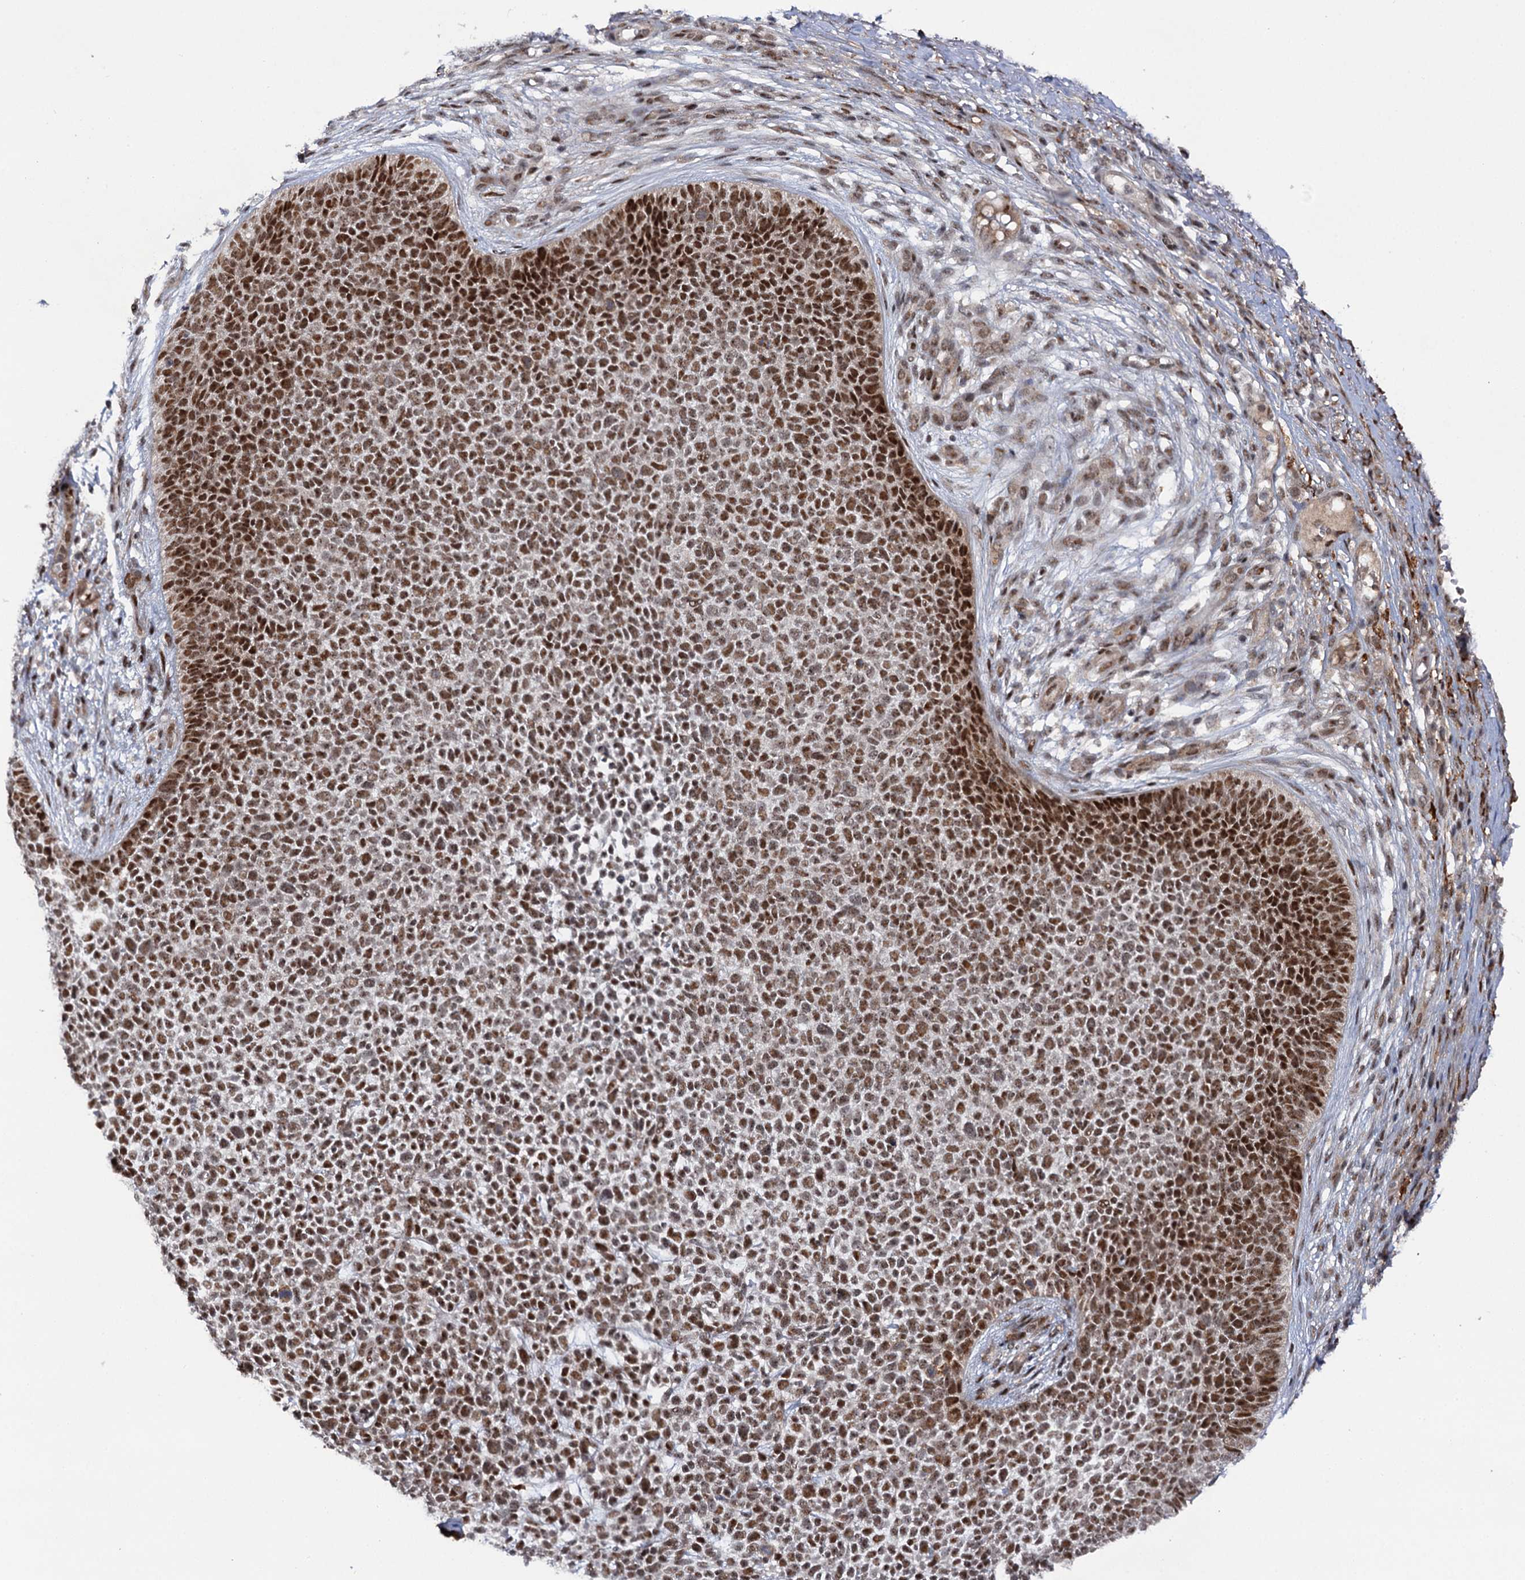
{"staining": {"intensity": "strong", "quantity": ">75%", "location": "nuclear"}, "tissue": "skin cancer", "cell_type": "Tumor cells", "image_type": "cancer", "snomed": [{"axis": "morphology", "description": "Basal cell carcinoma"}, {"axis": "topography", "description": "Skin"}], "caption": "Approximately >75% of tumor cells in skin cancer exhibit strong nuclear protein expression as visualized by brown immunohistochemical staining.", "gene": "BUD13", "patient": {"sex": "female", "age": 84}}